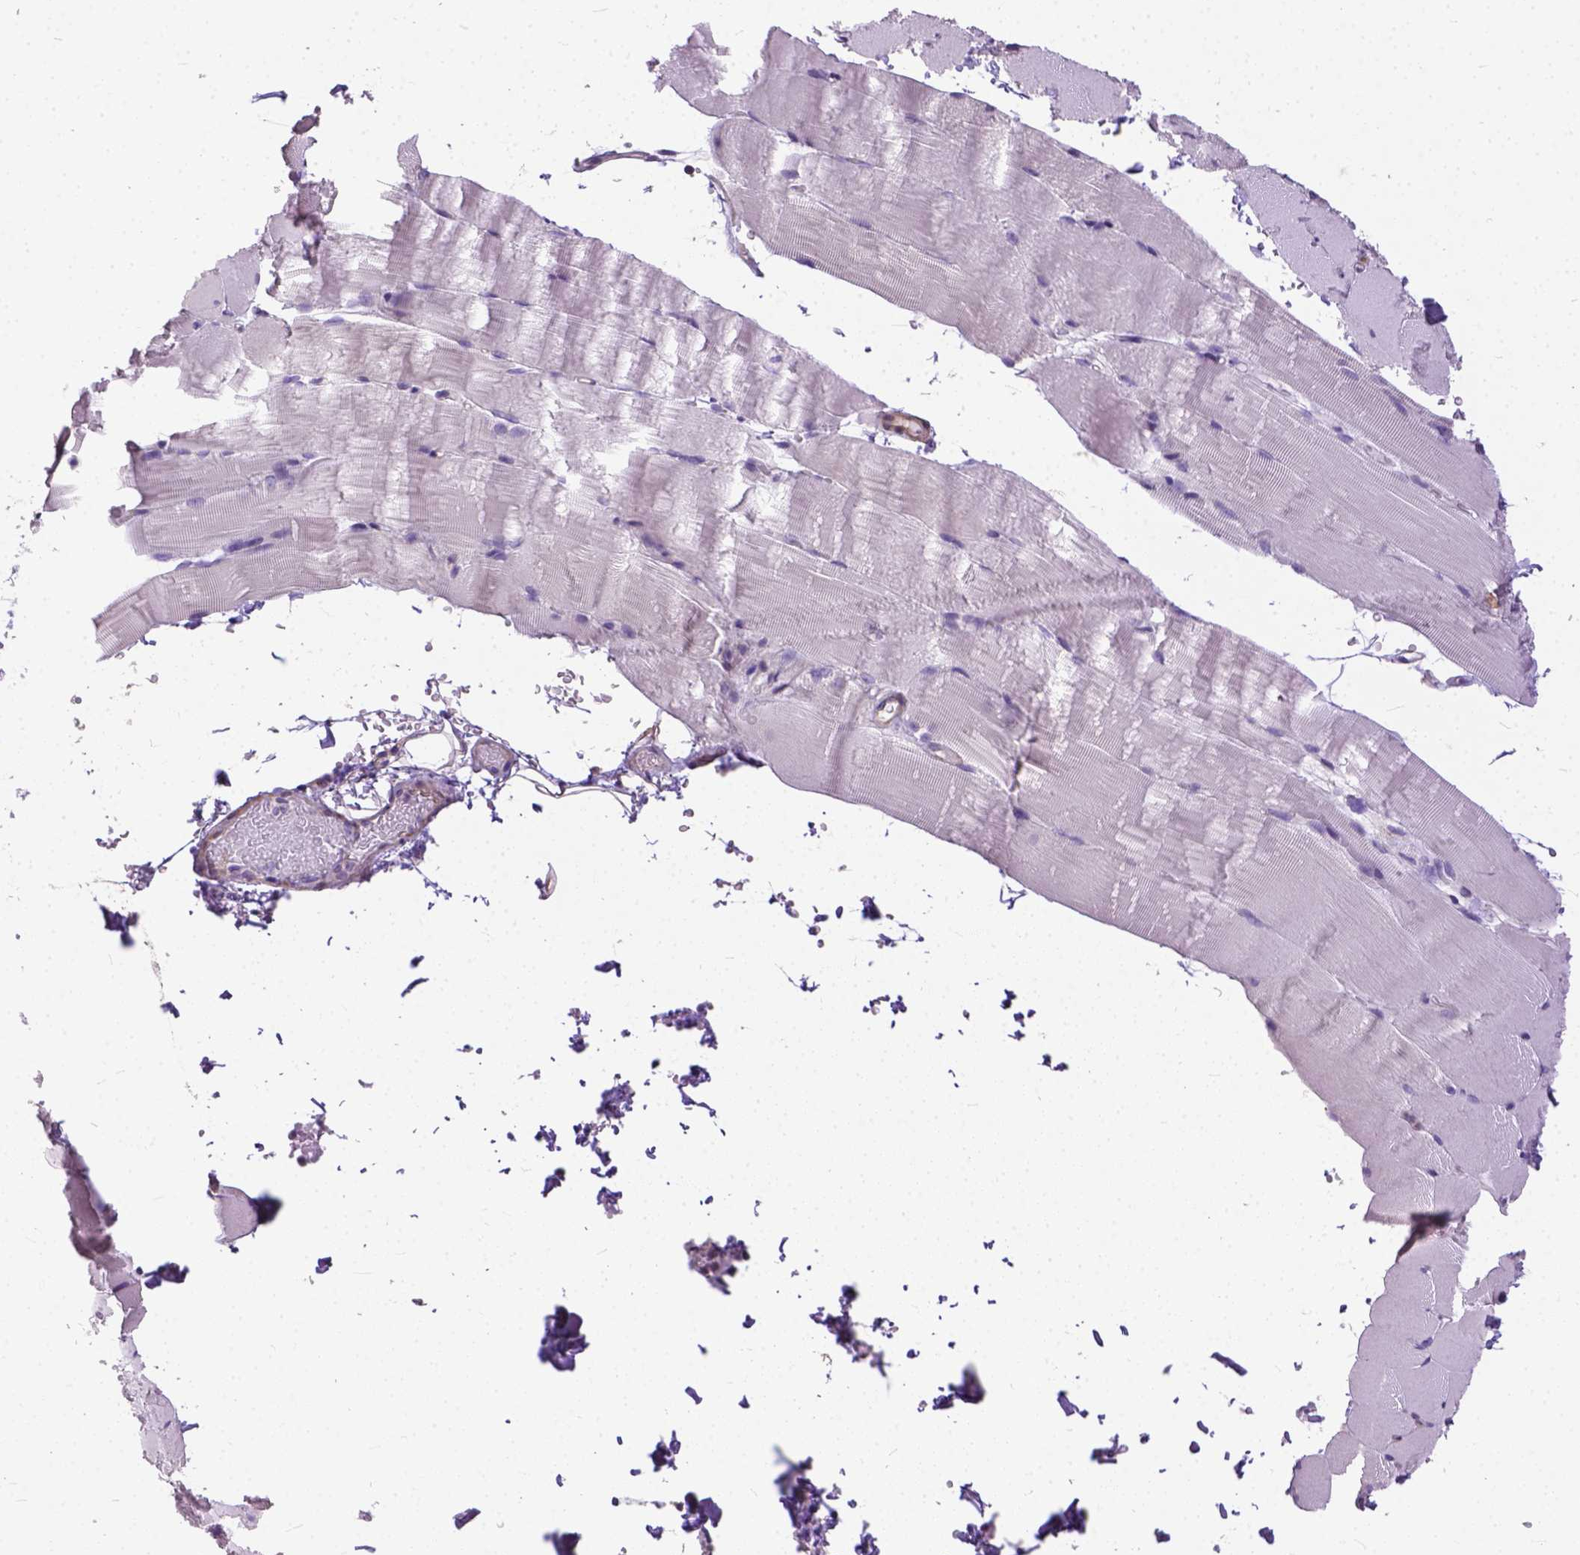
{"staining": {"intensity": "negative", "quantity": "none", "location": "none"}, "tissue": "skeletal muscle", "cell_type": "Myocytes", "image_type": "normal", "snomed": [{"axis": "morphology", "description": "Normal tissue, NOS"}, {"axis": "topography", "description": "Skeletal muscle"}], "caption": "This histopathology image is of unremarkable skeletal muscle stained with immunohistochemistry to label a protein in brown with the nuclei are counter-stained blue. There is no positivity in myocytes. (Stains: DAB (3,3'-diaminobenzidine) immunohistochemistry (IHC) with hematoxylin counter stain, Microscopy: brightfield microscopy at high magnification).", "gene": "BANF2", "patient": {"sex": "female", "age": 37}}